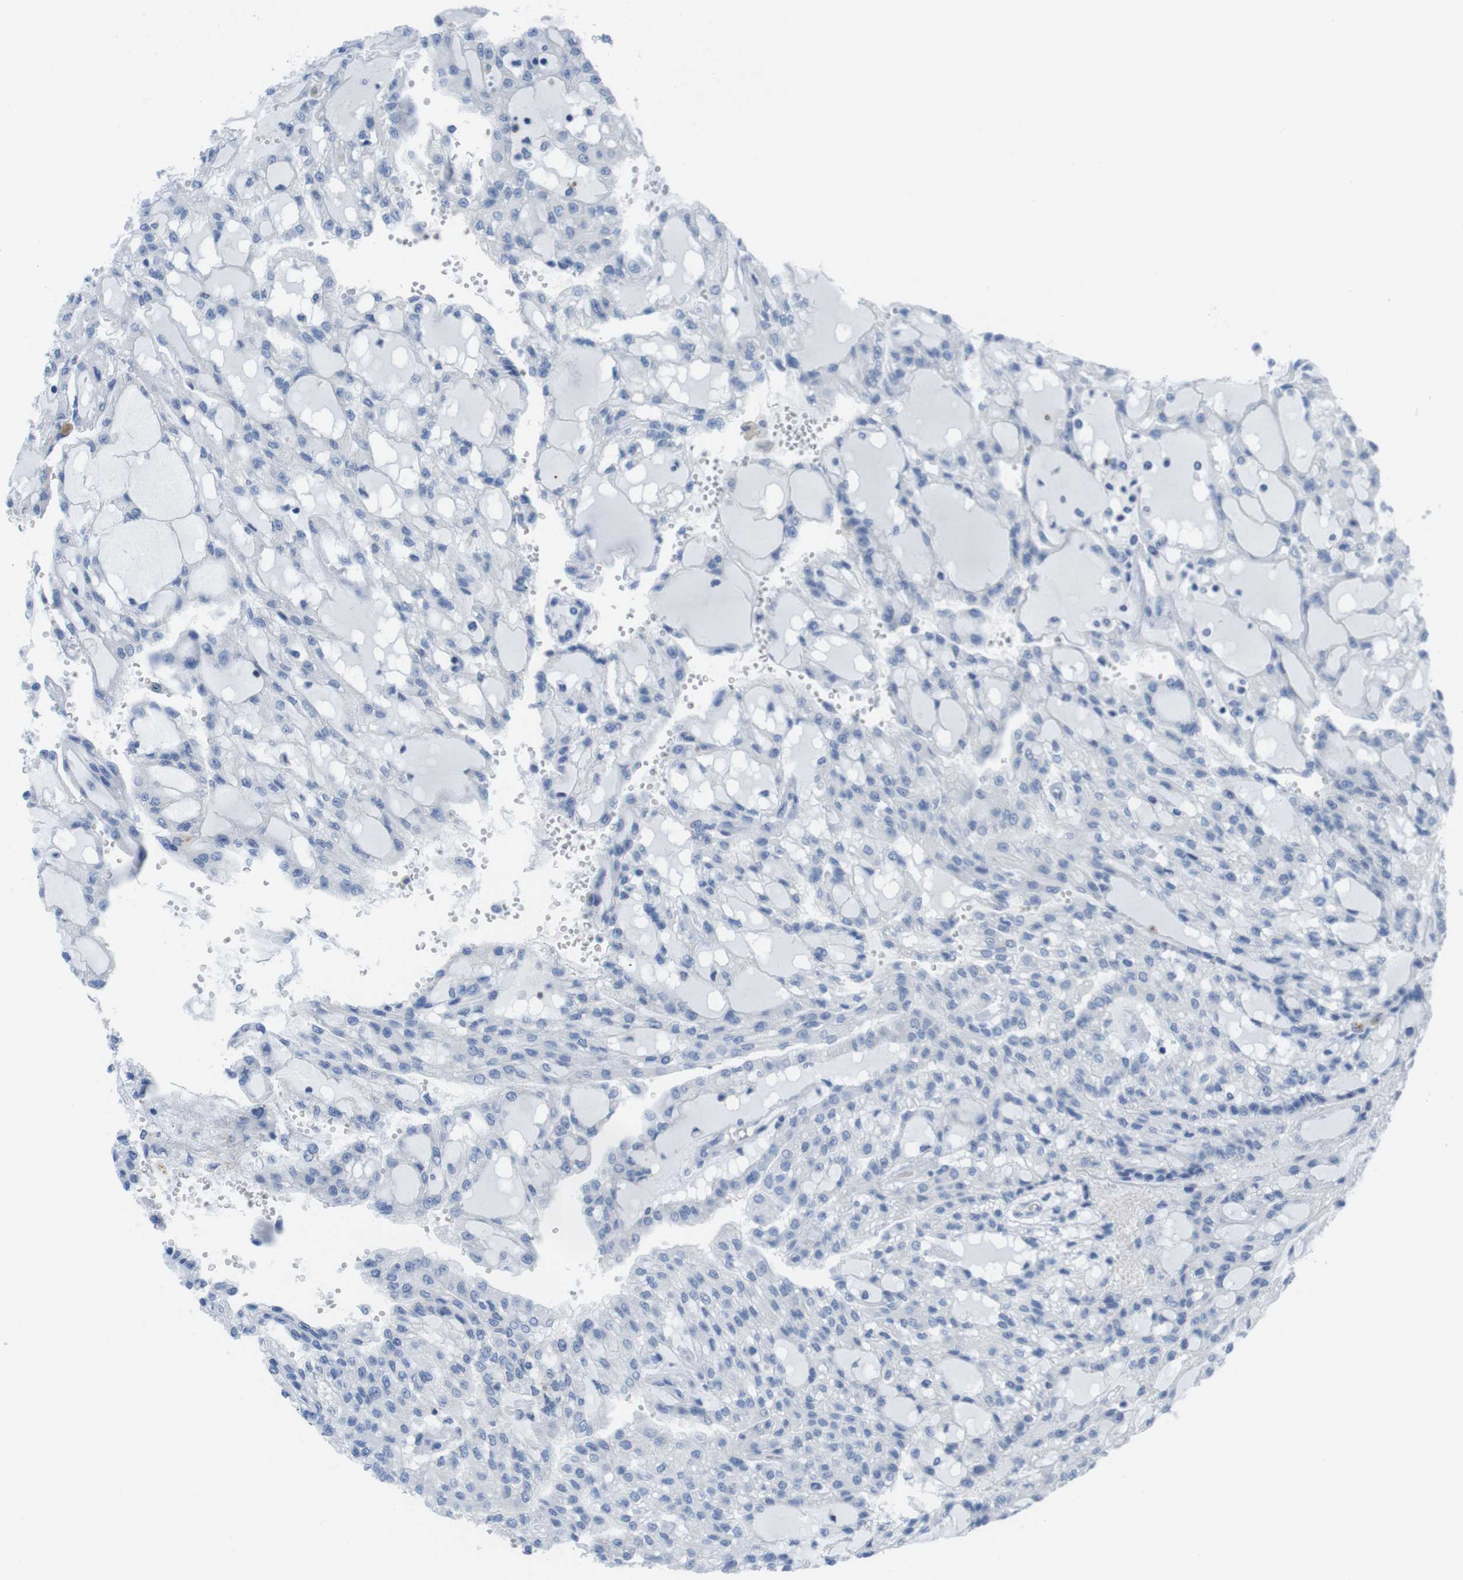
{"staining": {"intensity": "negative", "quantity": "none", "location": "none"}, "tissue": "renal cancer", "cell_type": "Tumor cells", "image_type": "cancer", "snomed": [{"axis": "morphology", "description": "Adenocarcinoma, NOS"}, {"axis": "topography", "description": "Kidney"}], "caption": "Immunohistochemical staining of human renal adenocarcinoma shows no significant staining in tumor cells.", "gene": "CD5", "patient": {"sex": "male", "age": 63}}